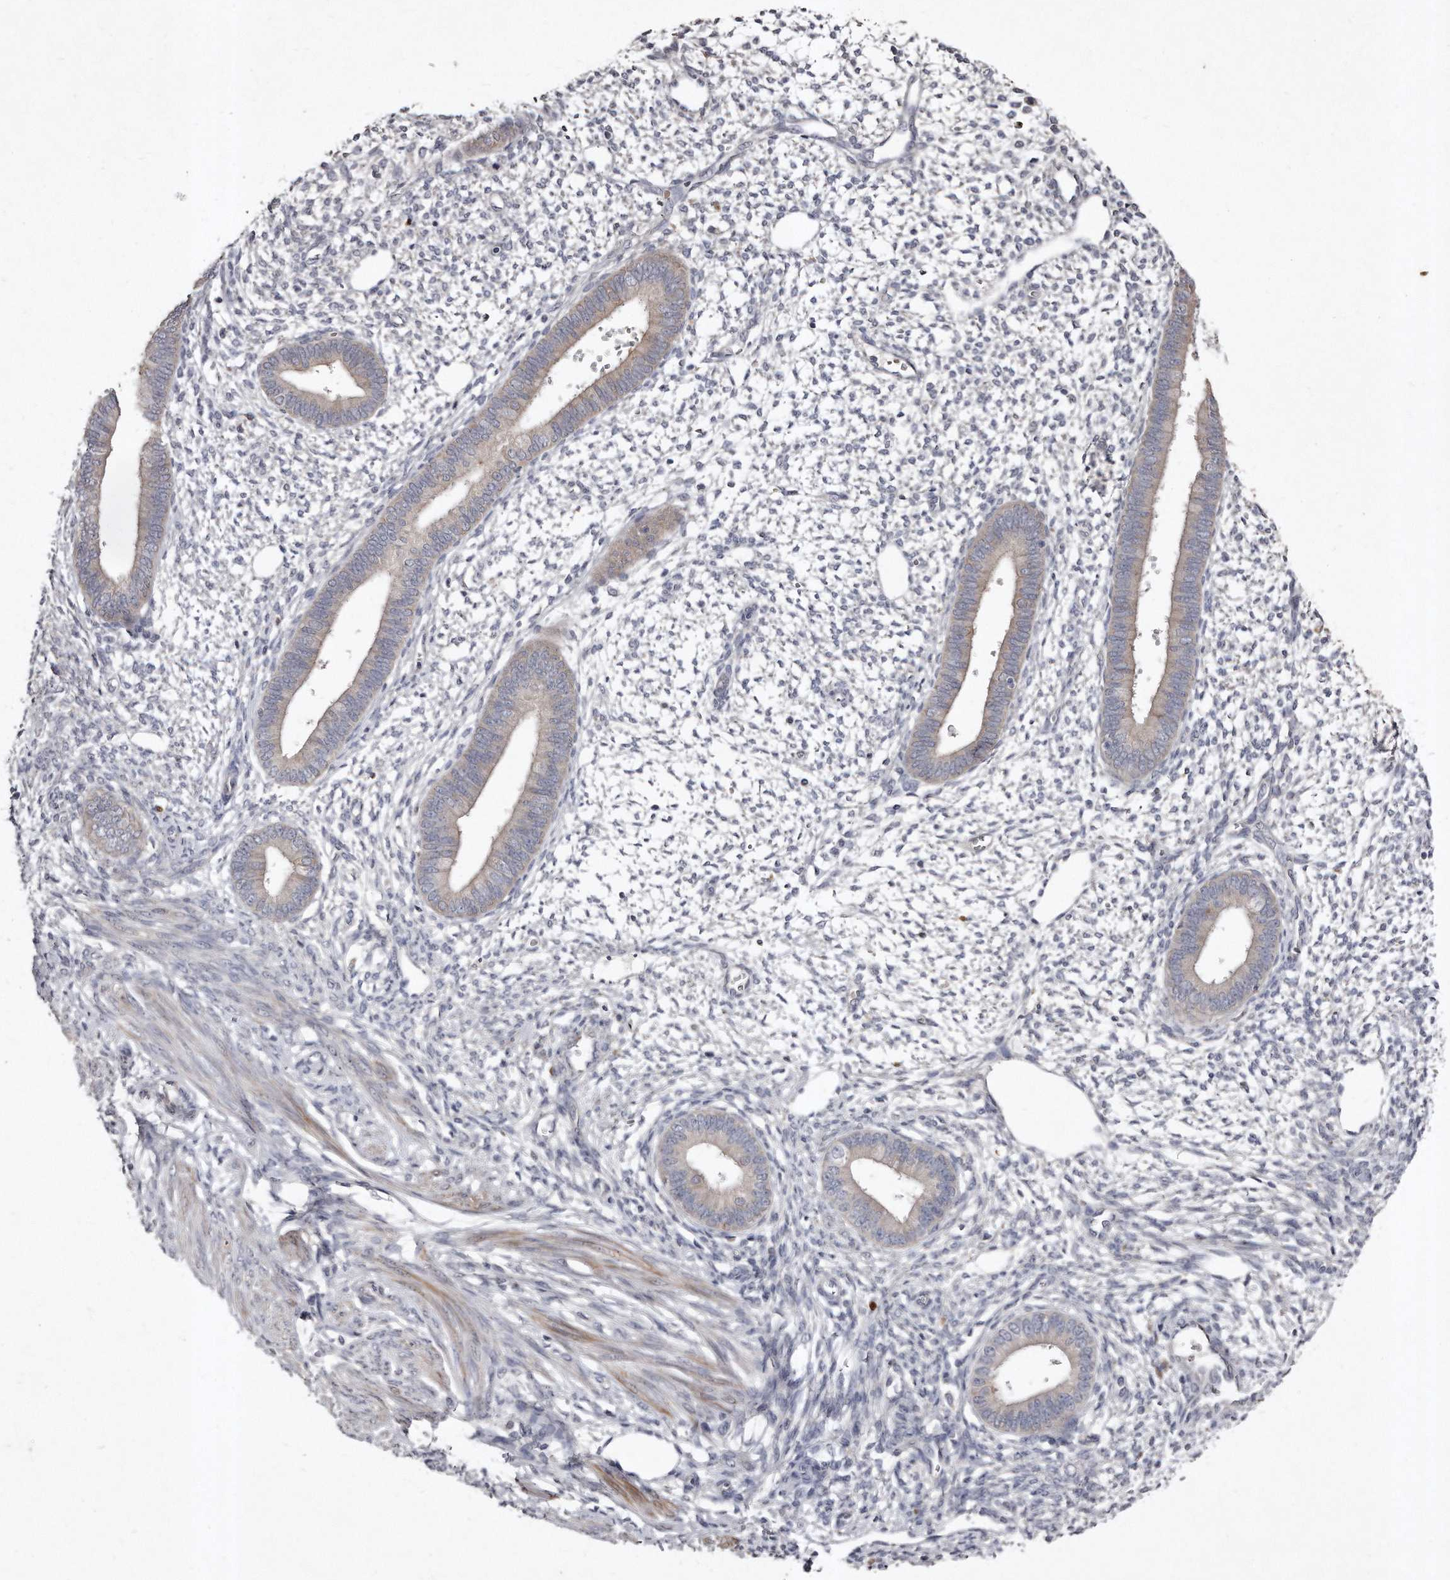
{"staining": {"intensity": "negative", "quantity": "none", "location": "none"}, "tissue": "endometrium", "cell_type": "Cells in endometrial stroma", "image_type": "normal", "snomed": [{"axis": "morphology", "description": "Normal tissue, NOS"}, {"axis": "topography", "description": "Endometrium"}], "caption": "Unremarkable endometrium was stained to show a protein in brown. There is no significant expression in cells in endometrial stroma.", "gene": "TECR", "patient": {"sex": "female", "age": 46}}